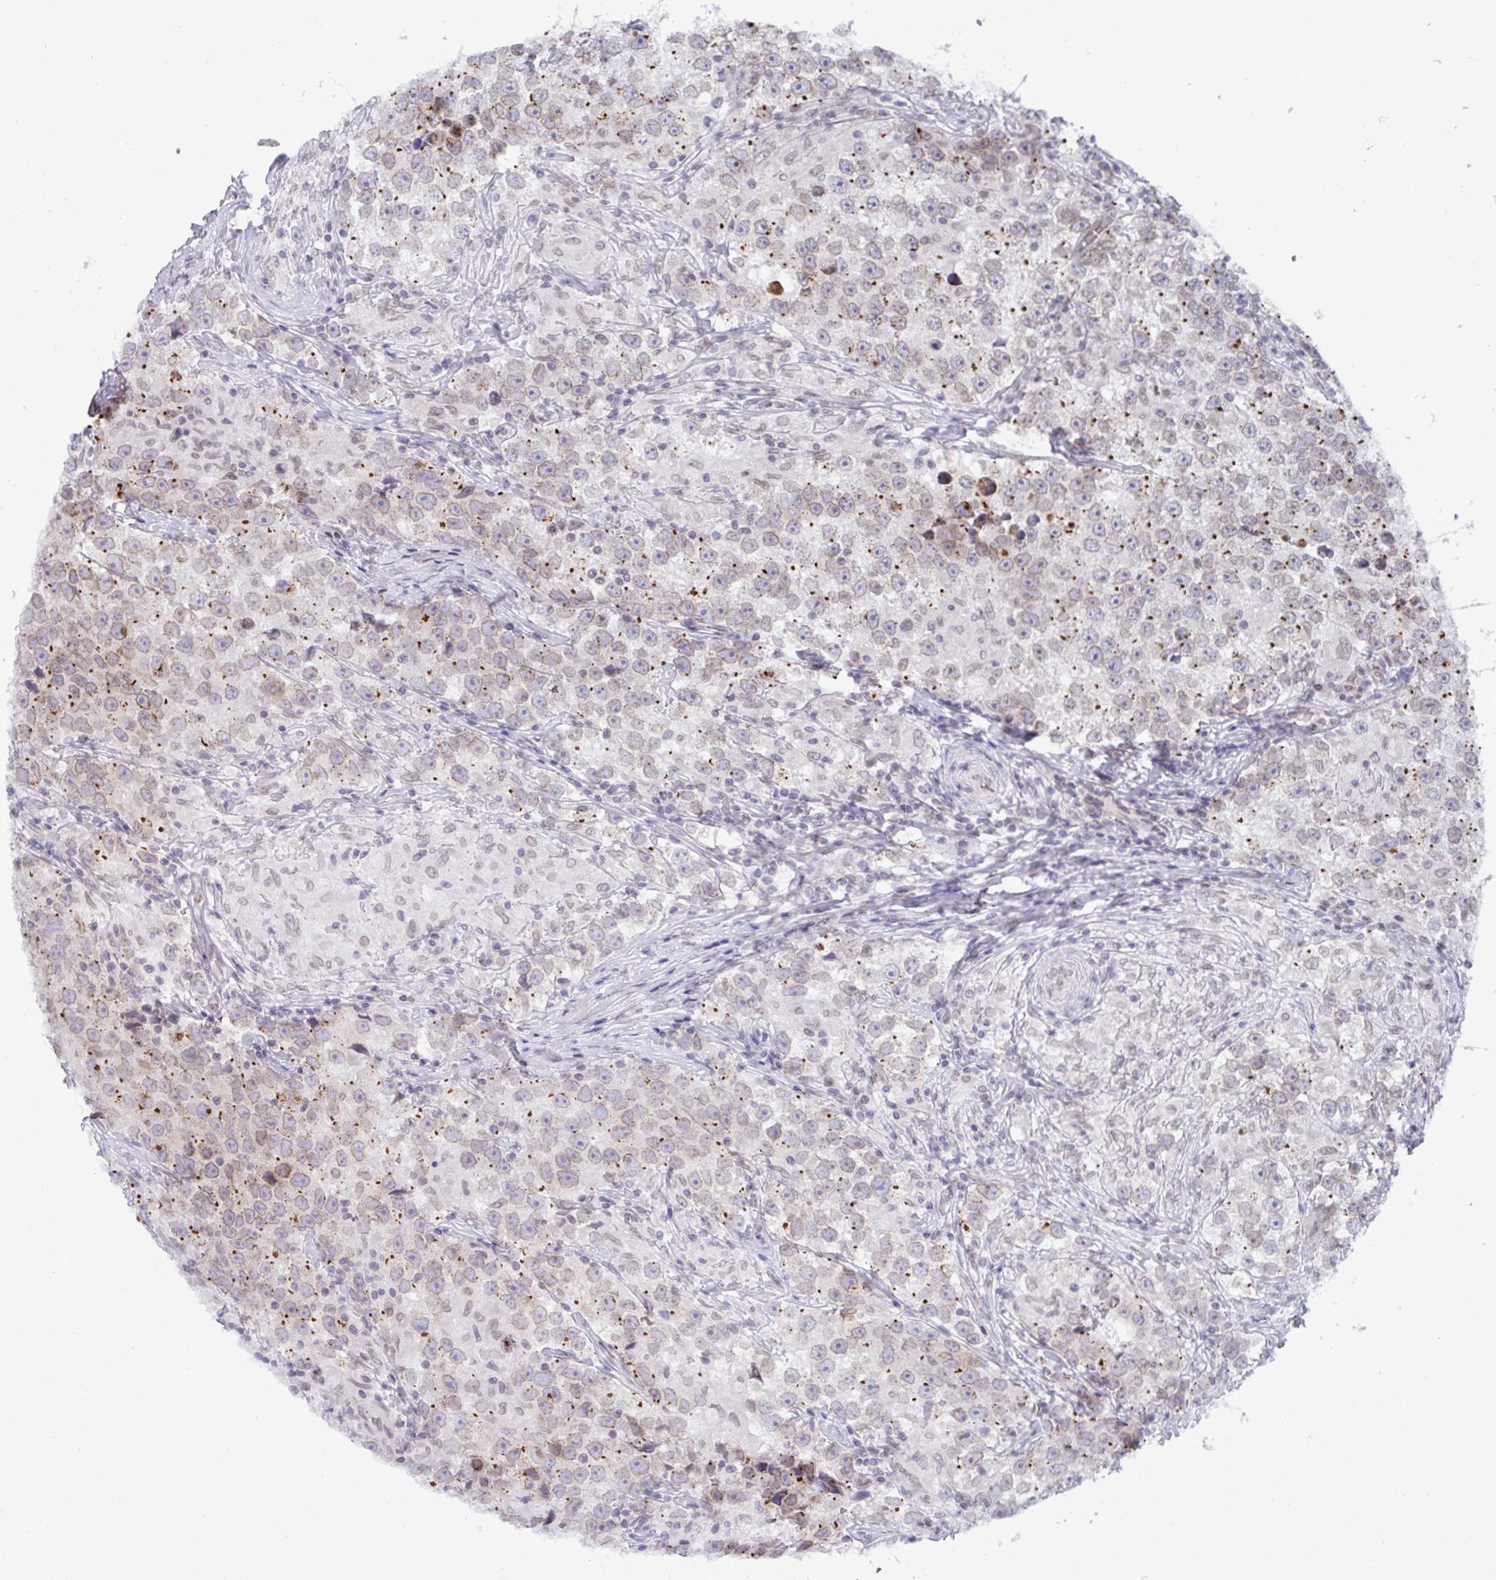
{"staining": {"intensity": "moderate", "quantity": "25%-75%", "location": "cytoplasmic/membranous,nuclear"}, "tissue": "testis cancer", "cell_type": "Tumor cells", "image_type": "cancer", "snomed": [{"axis": "morphology", "description": "Seminoma, NOS"}, {"axis": "topography", "description": "Testis"}], "caption": "Moderate cytoplasmic/membranous and nuclear protein expression is seen in approximately 25%-75% of tumor cells in testis cancer.", "gene": "RANBP2", "patient": {"sex": "male", "age": 46}}